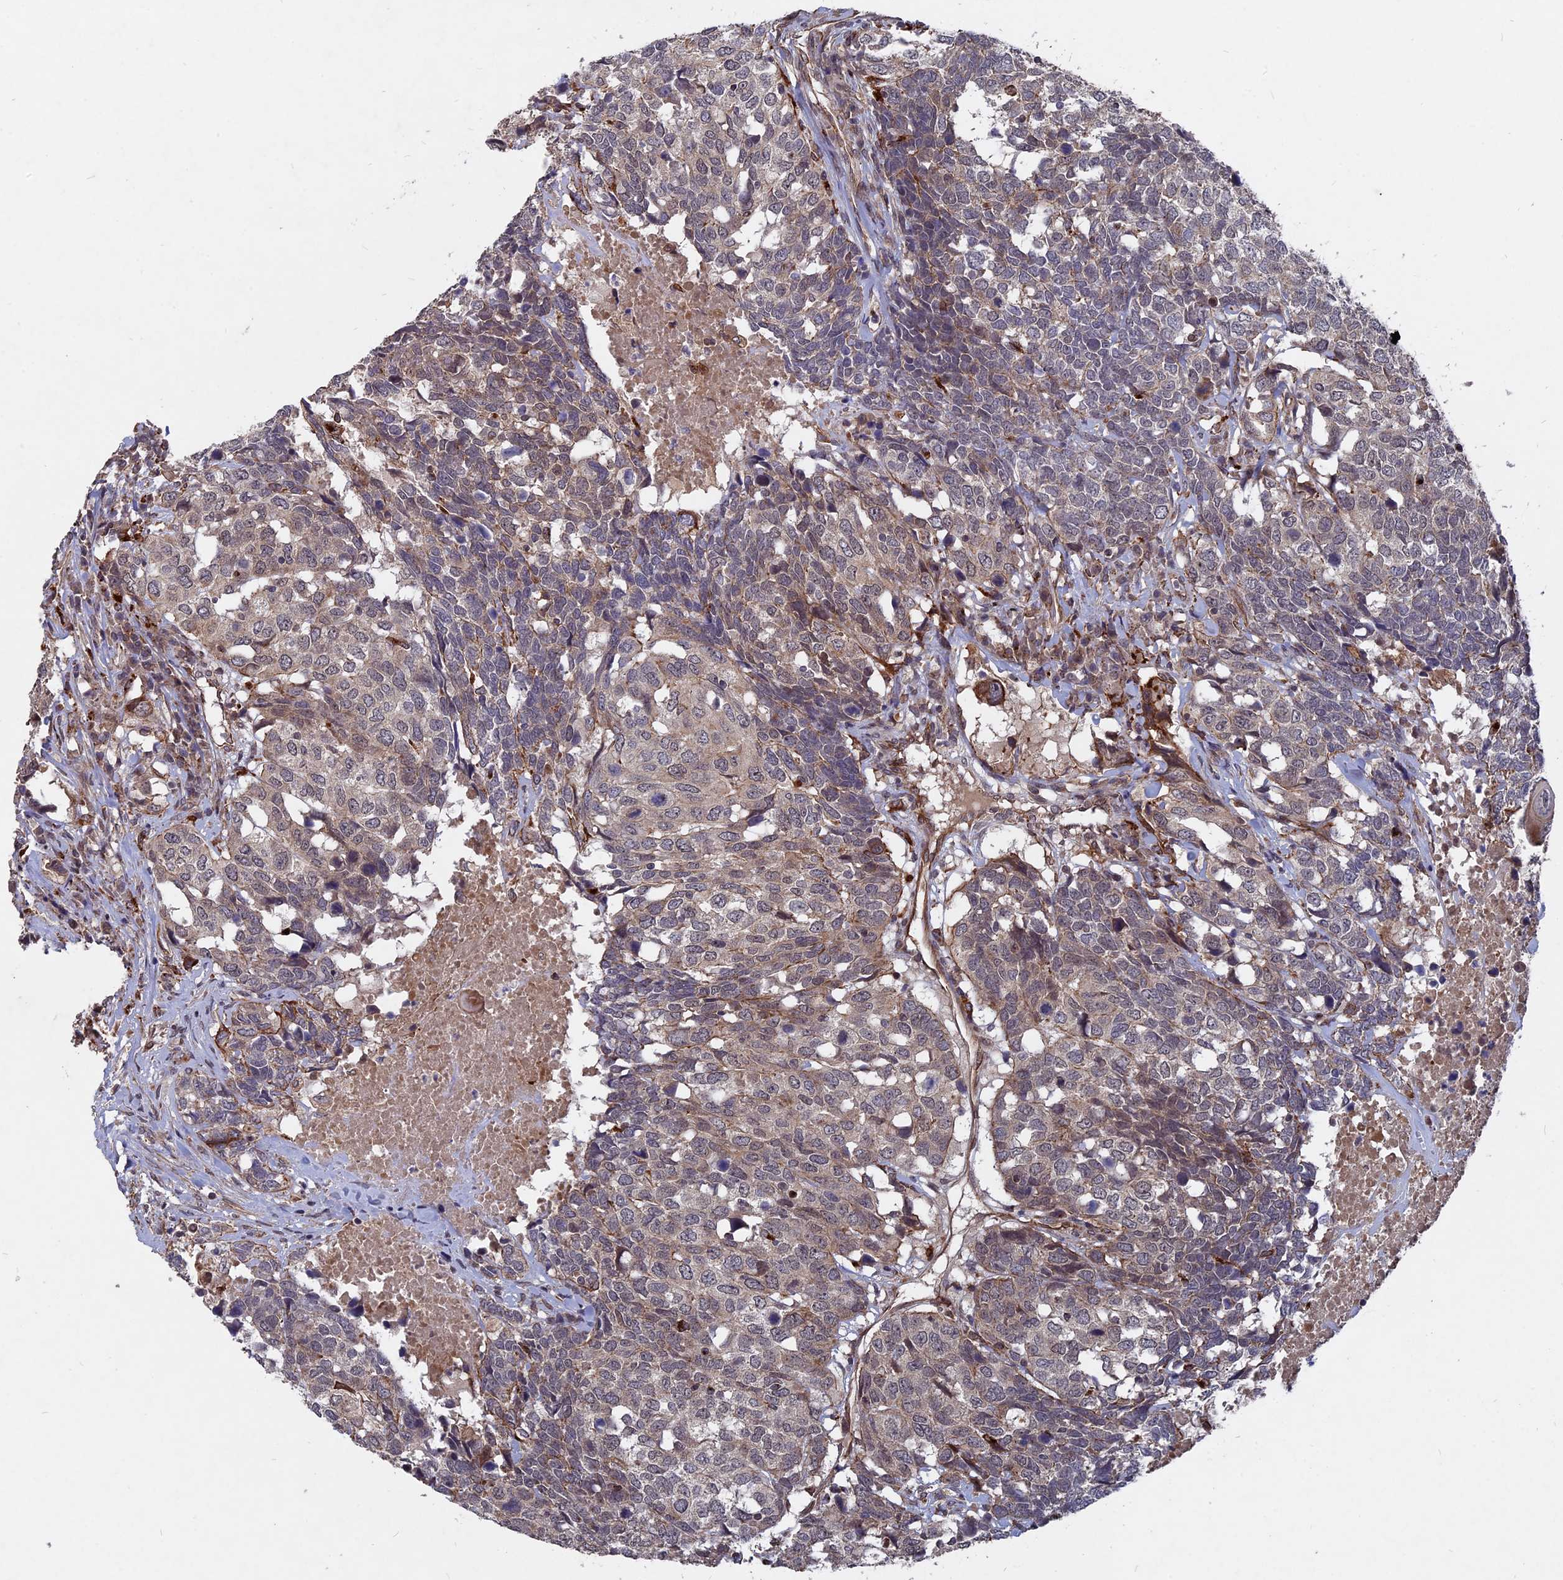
{"staining": {"intensity": "weak", "quantity": "25%-75%", "location": "cytoplasmic/membranous"}, "tissue": "head and neck cancer", "cell_type": "Tumor cells", "image_type": "cancer", "snomed": [{"axis": "morphology", "description": "Squamous cell carcinoma, NOS"}, {"axis": "topography", "description": "Head-Neck"}], "caption": "Immunohistochemical staining of head and neck squamous cell carcinoma shows weak cytoplasmic/membranous protein positivity in about 25%-75% of tumor cells. (Stains: DAB (3,3'-diaminobenzidine) in brown, nuclei in blue, Microscopy: brightfield microscopy at high magnification).", "gene": "NOSIP", "patient": {"sex": "male", "age": 66}}